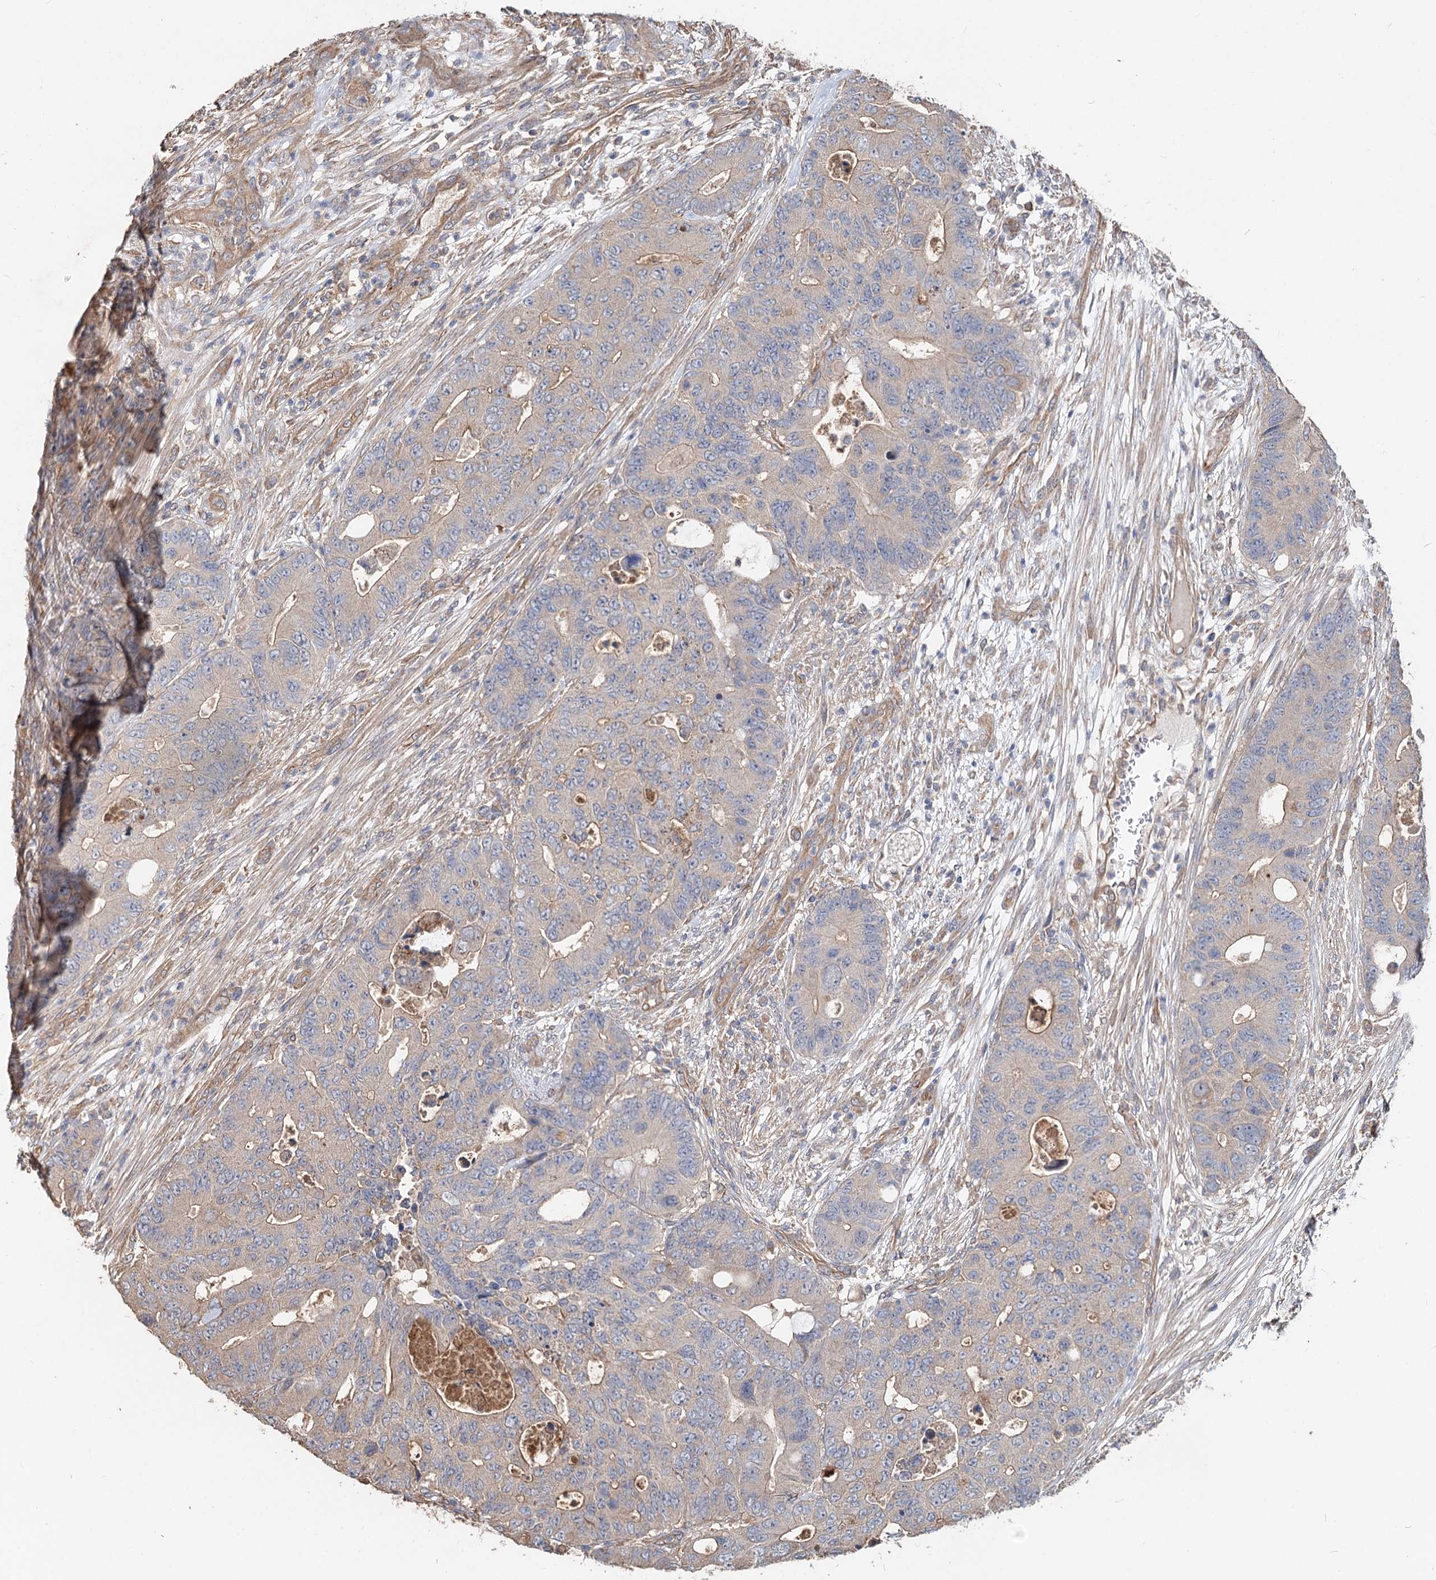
{"staining": {"intensity": "weak", "quantity": "<25%", "location": "cytoplasmic/membranous"}, "tissue": "colorectal cancer", "cell_type": "Tumor cells", "image_type": "cancer", "snomed": [{"axis": "morphology", "description": "Adenocarcinoma, NOS"}, {"axis": "topography", "description": "Colon"}], "caption": "Adenocarcinoma (colorectal) stained for a protein using immunohistochemistry (IHC) shows no staining tumor cells.", "gene": "SPART", "patient": {"sex": "male", "age": 71}}